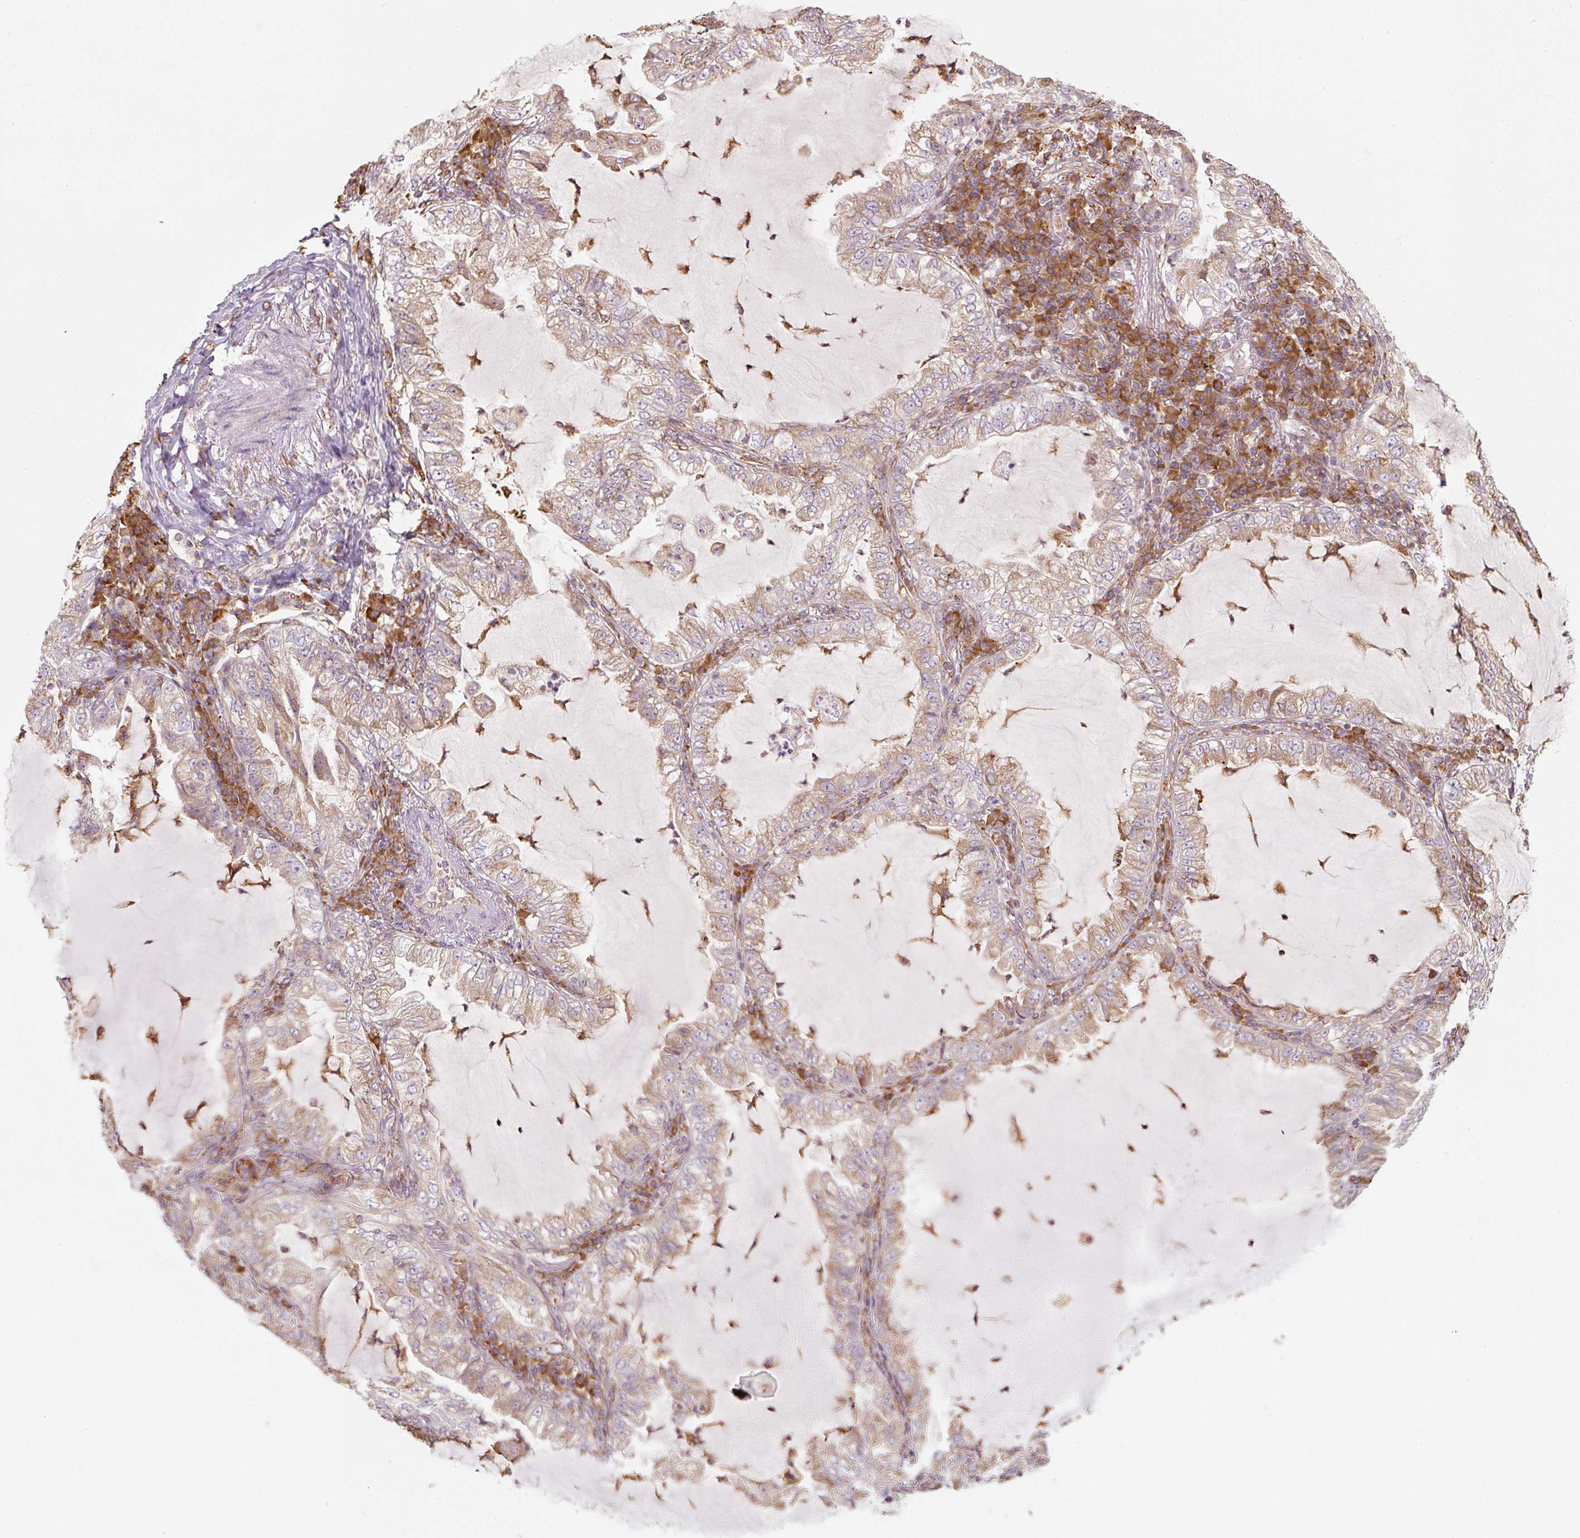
{"staining": {"intensity": "weak", "quantity": "25%-75%", "location": "cytoplasmic/membranous"}, "tissue": "lung cancer", "cell_type": "Tumor cells", "image_type": "cancer", "snomed": [{"axis": "morphology", "description": "Adenocarcinoma, NOS"}, {"axis": "topography", "description": "Lung"}], "caption": "Lung adenocarcinoma stained with immunohistochemistry exhibits weak cytoplasmic/membranous positivity in about 25%-75% of tumor cells. Nuclei are stained in blue.", "gene": "PRKCSH", "patient": {"sex": "female", "age": 73}}